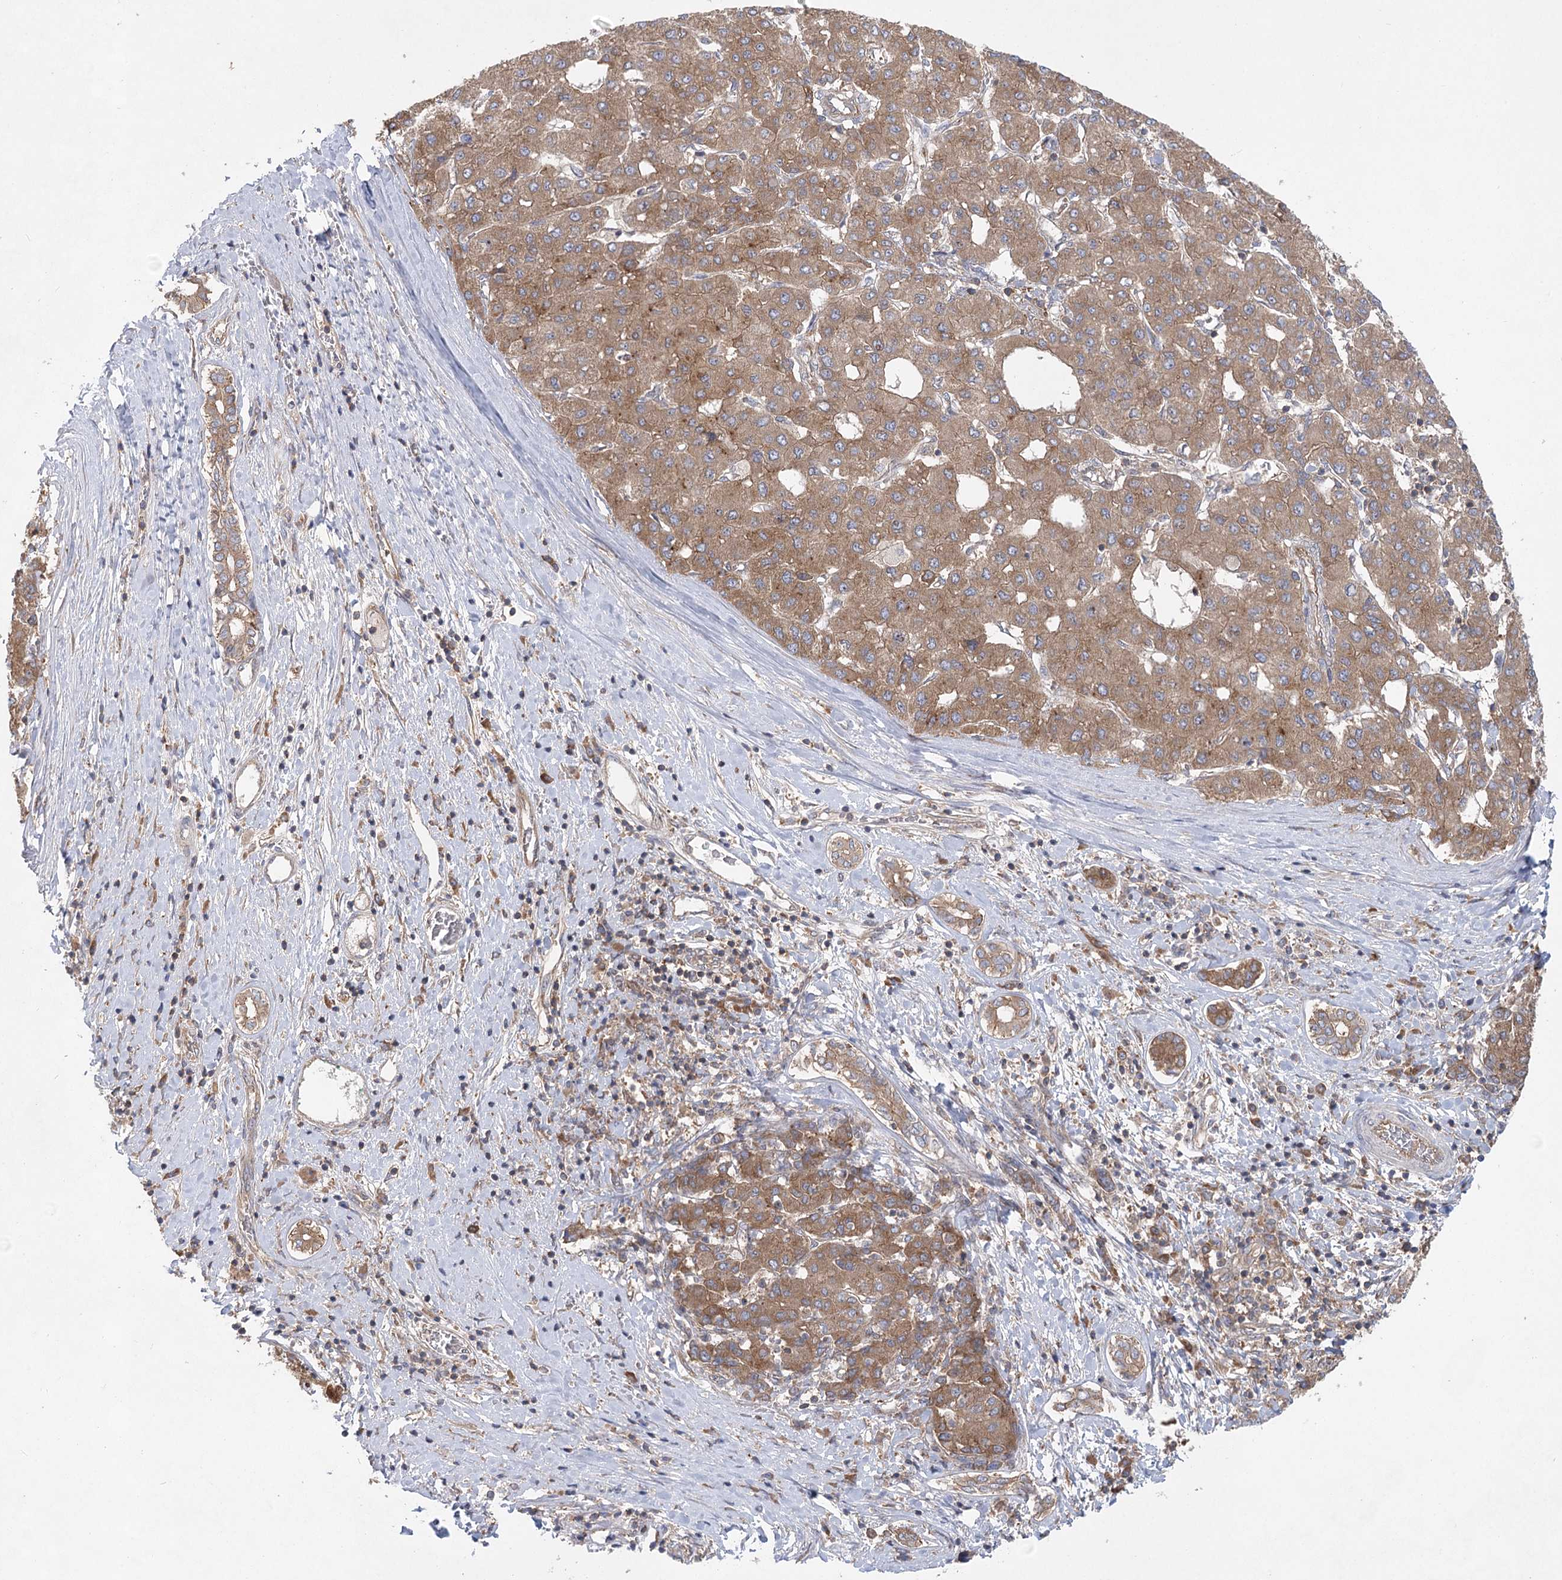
{"staining": {"intensity": "moderate", "quantity": ">75%", "location": "cytoplasmic/membranous"}, "tissue": "liver cancer", "cell_type": "Tumor cells", "image_type": "cancer", "snomed": [{"axis": "morphology", "description": "Carcinoma, Hepatocellular, NOS"}, {"axis": "topography", "description": "Liver"}], "caption": "Moderate cytoplasmic/membranous staining for a protein is present in about >75% of tumor cells of liver hepatocellular carcinoma using IHC.", "gene": "EIF3A", "patient": {"sex": "male", "age": 65}}